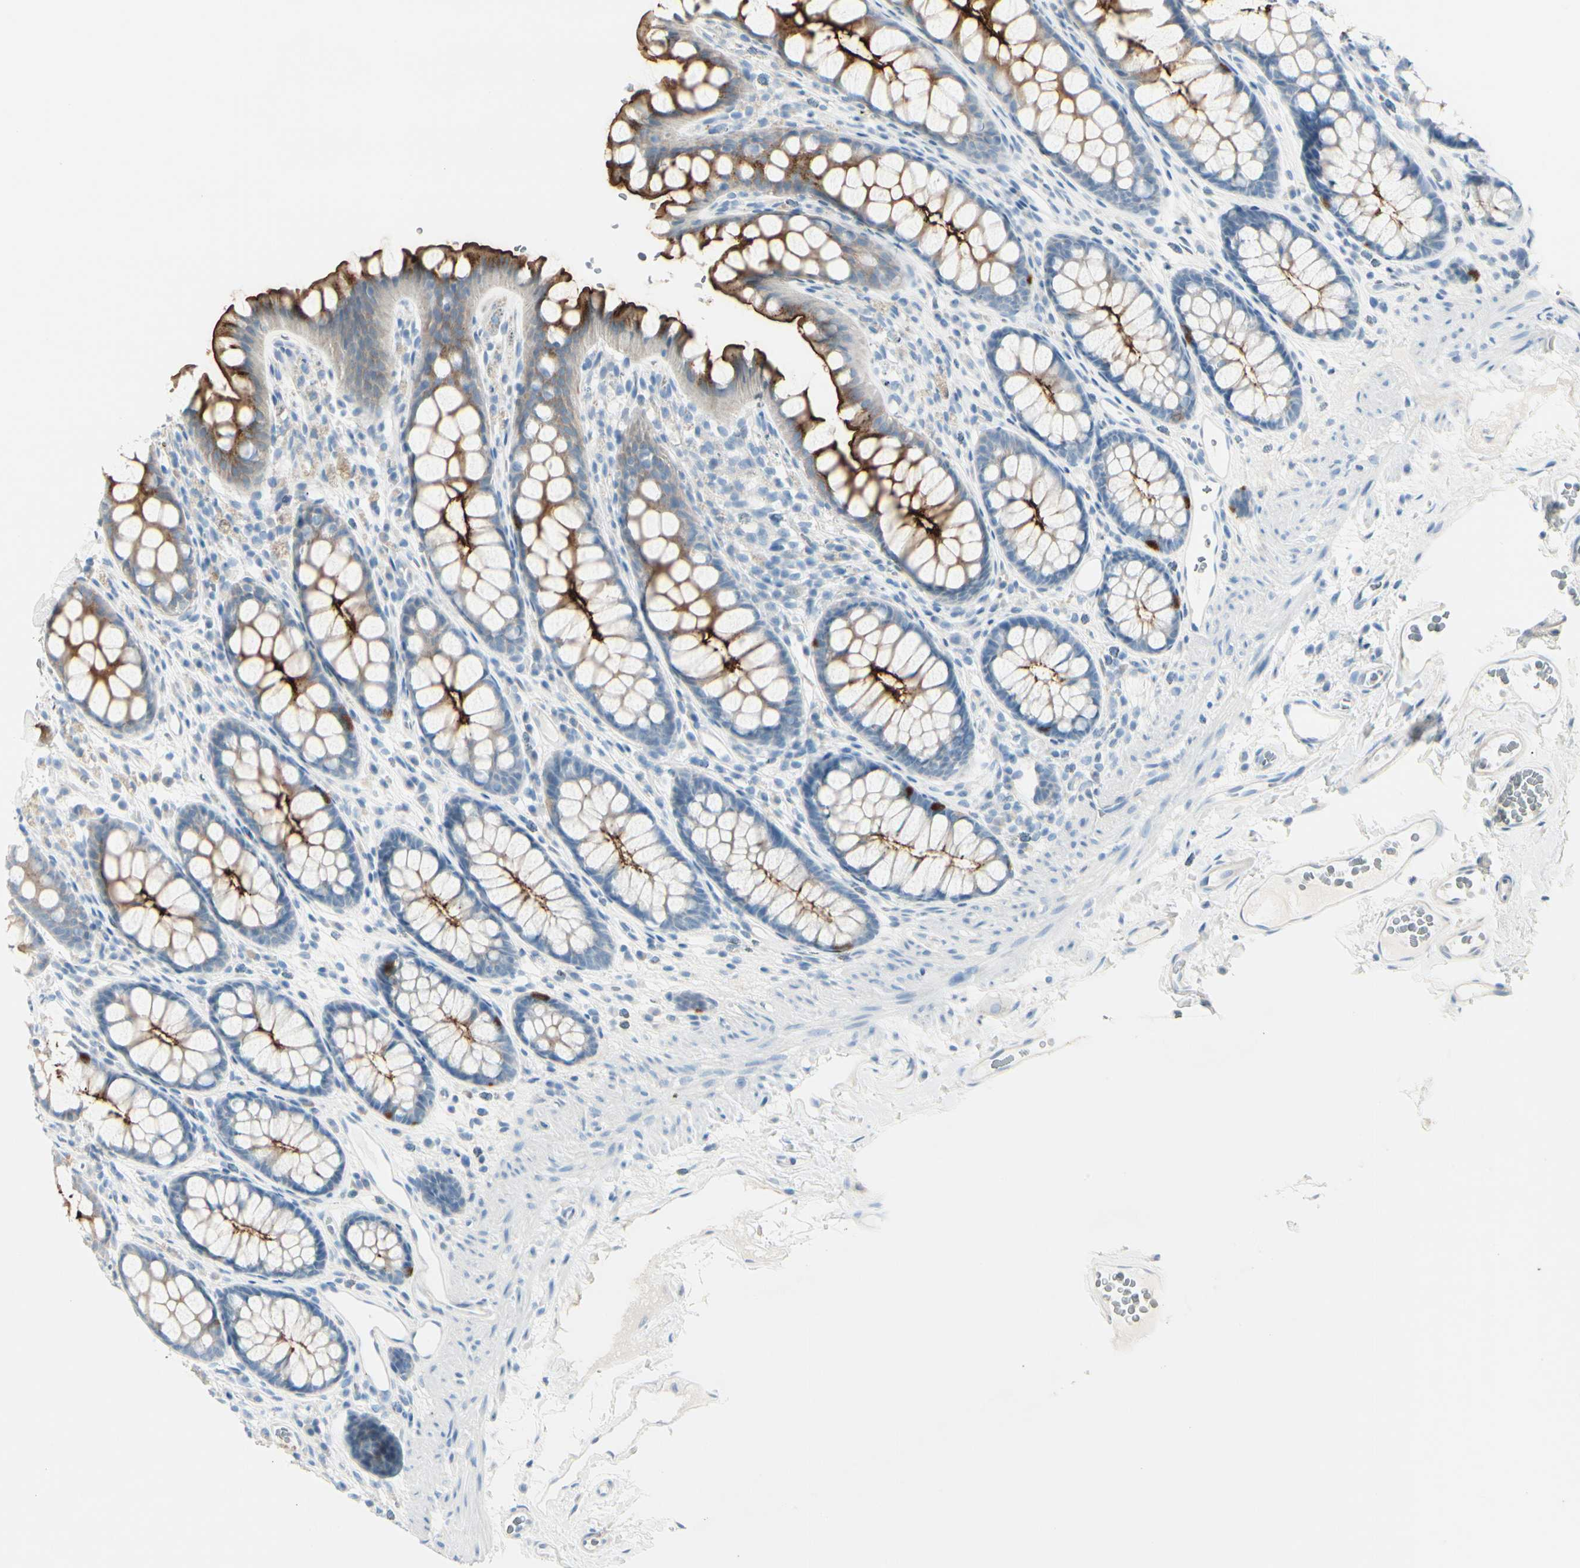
{"staining": {"intensity": "negative", "quantity": "none", "location": "none"}, "tissue": "colon", "cell_type": "Endothelial cells", "image_type": "normal", "snomed": [{"axis": "morphology", "description": "Normal tissue, NOS"}, {"axis": "topography", "description": "Colon"}], "caption": "Endothelial cells are negative for brown protein staining in normal colon. (DAB IHC, high magnification).", "gene": "CDHR5", "patient": {"sex": "female", "age": 55}}